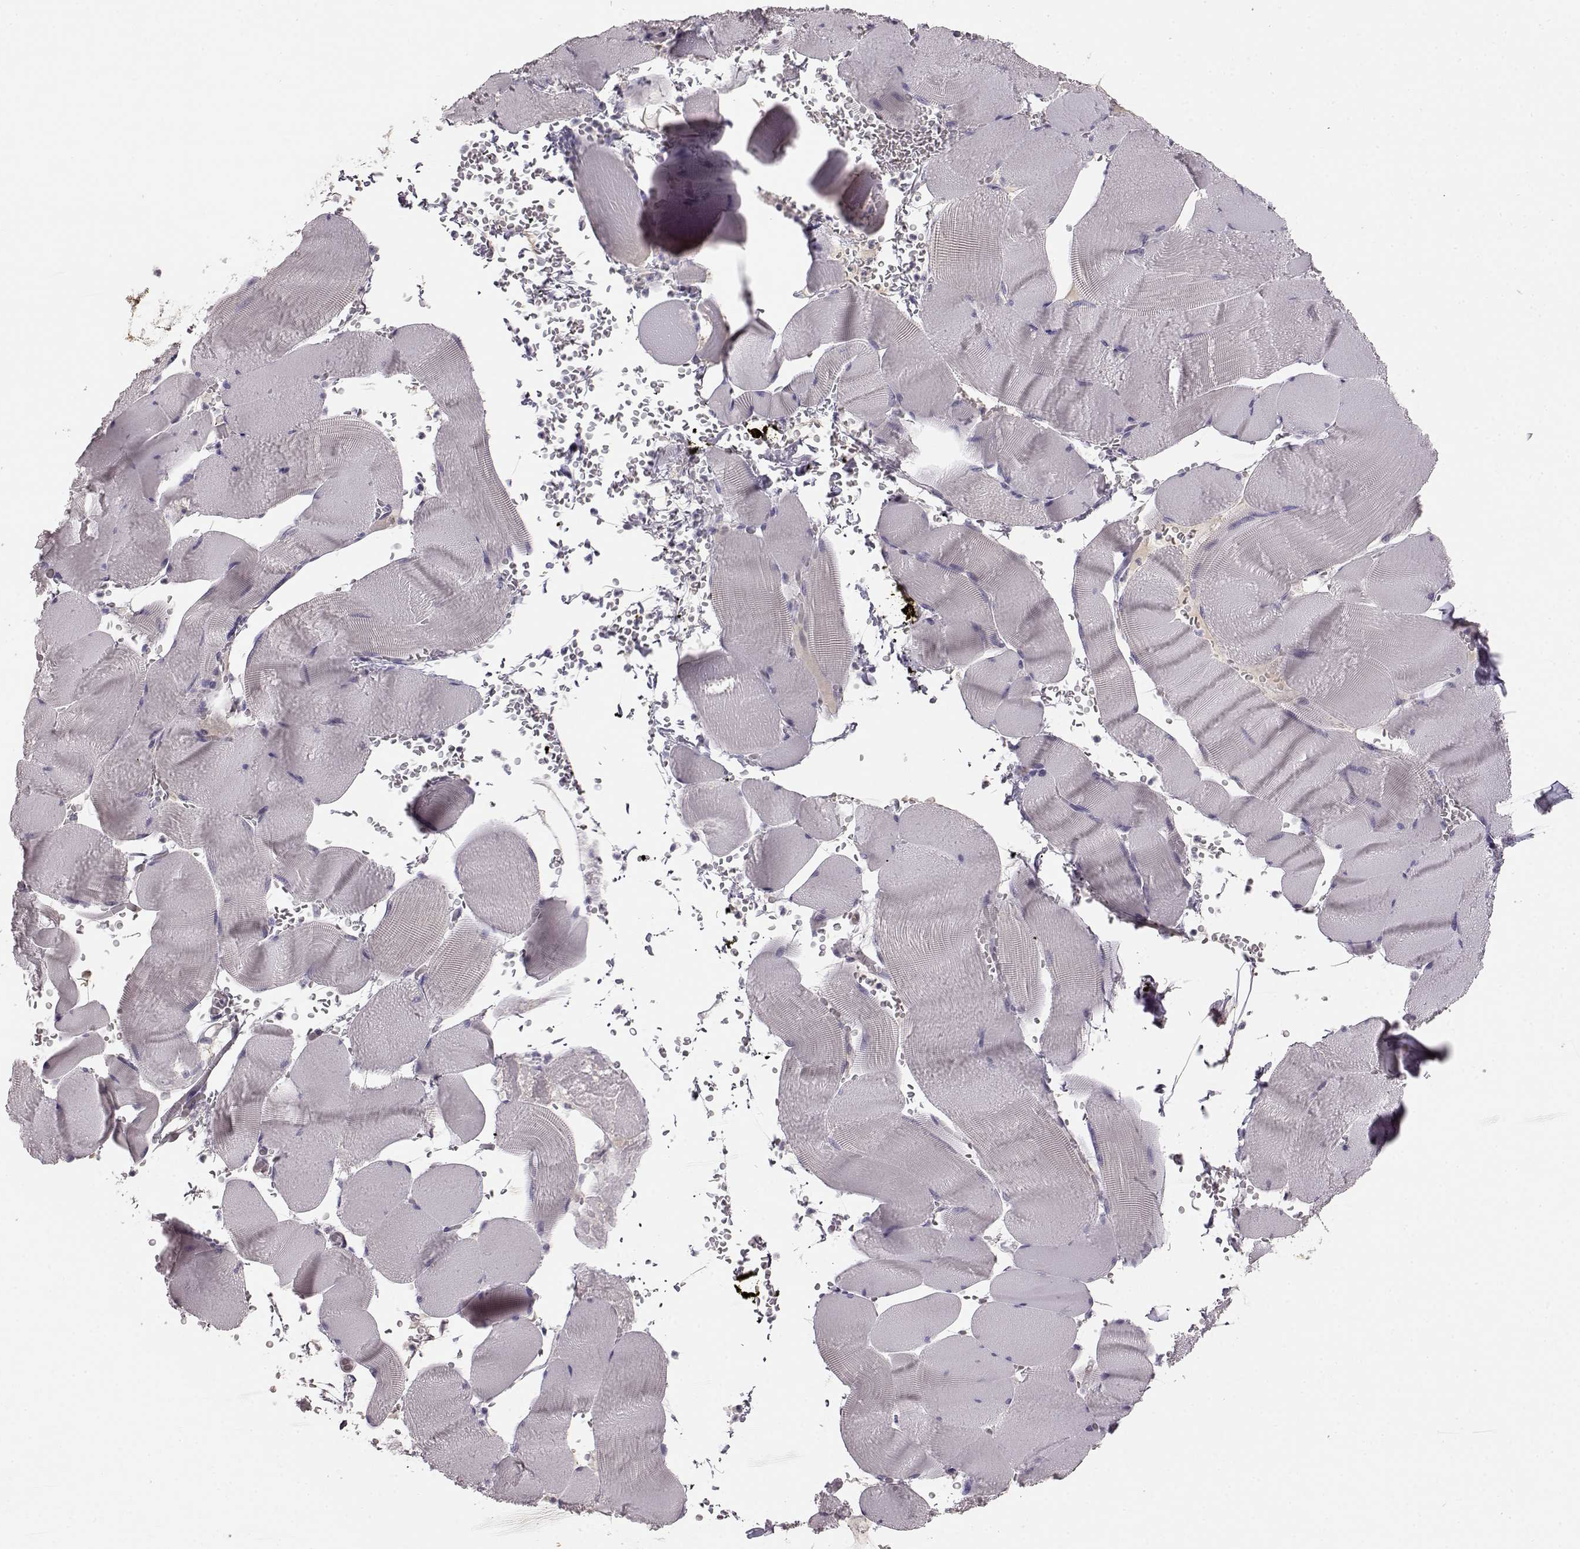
{"staining": {"intensity": "negative", "quantity": "none", "location": "none"}, "tissue": "skeletal muscle", "cell_type": "Myocytes", "image_type": "normal", "snomed": [{"axis": "morphology", "description": "Normal tissue, NOS"}, {"axis": "topography", "description": "Skeletal muscle"}], "caption": "An immunohistochemistry (IHC) photomicrograph of unremarkable skeletal muscle is shown. There is no staining in myocytes of skeletal muscle. The staining is performed using DAB (3,3'-diaminobenzidine) brown chromogen with nuclei counter-stained in using hematoxylin.", "gene": "BFSP2", "patient": {"sex": "male", "age": 56}}